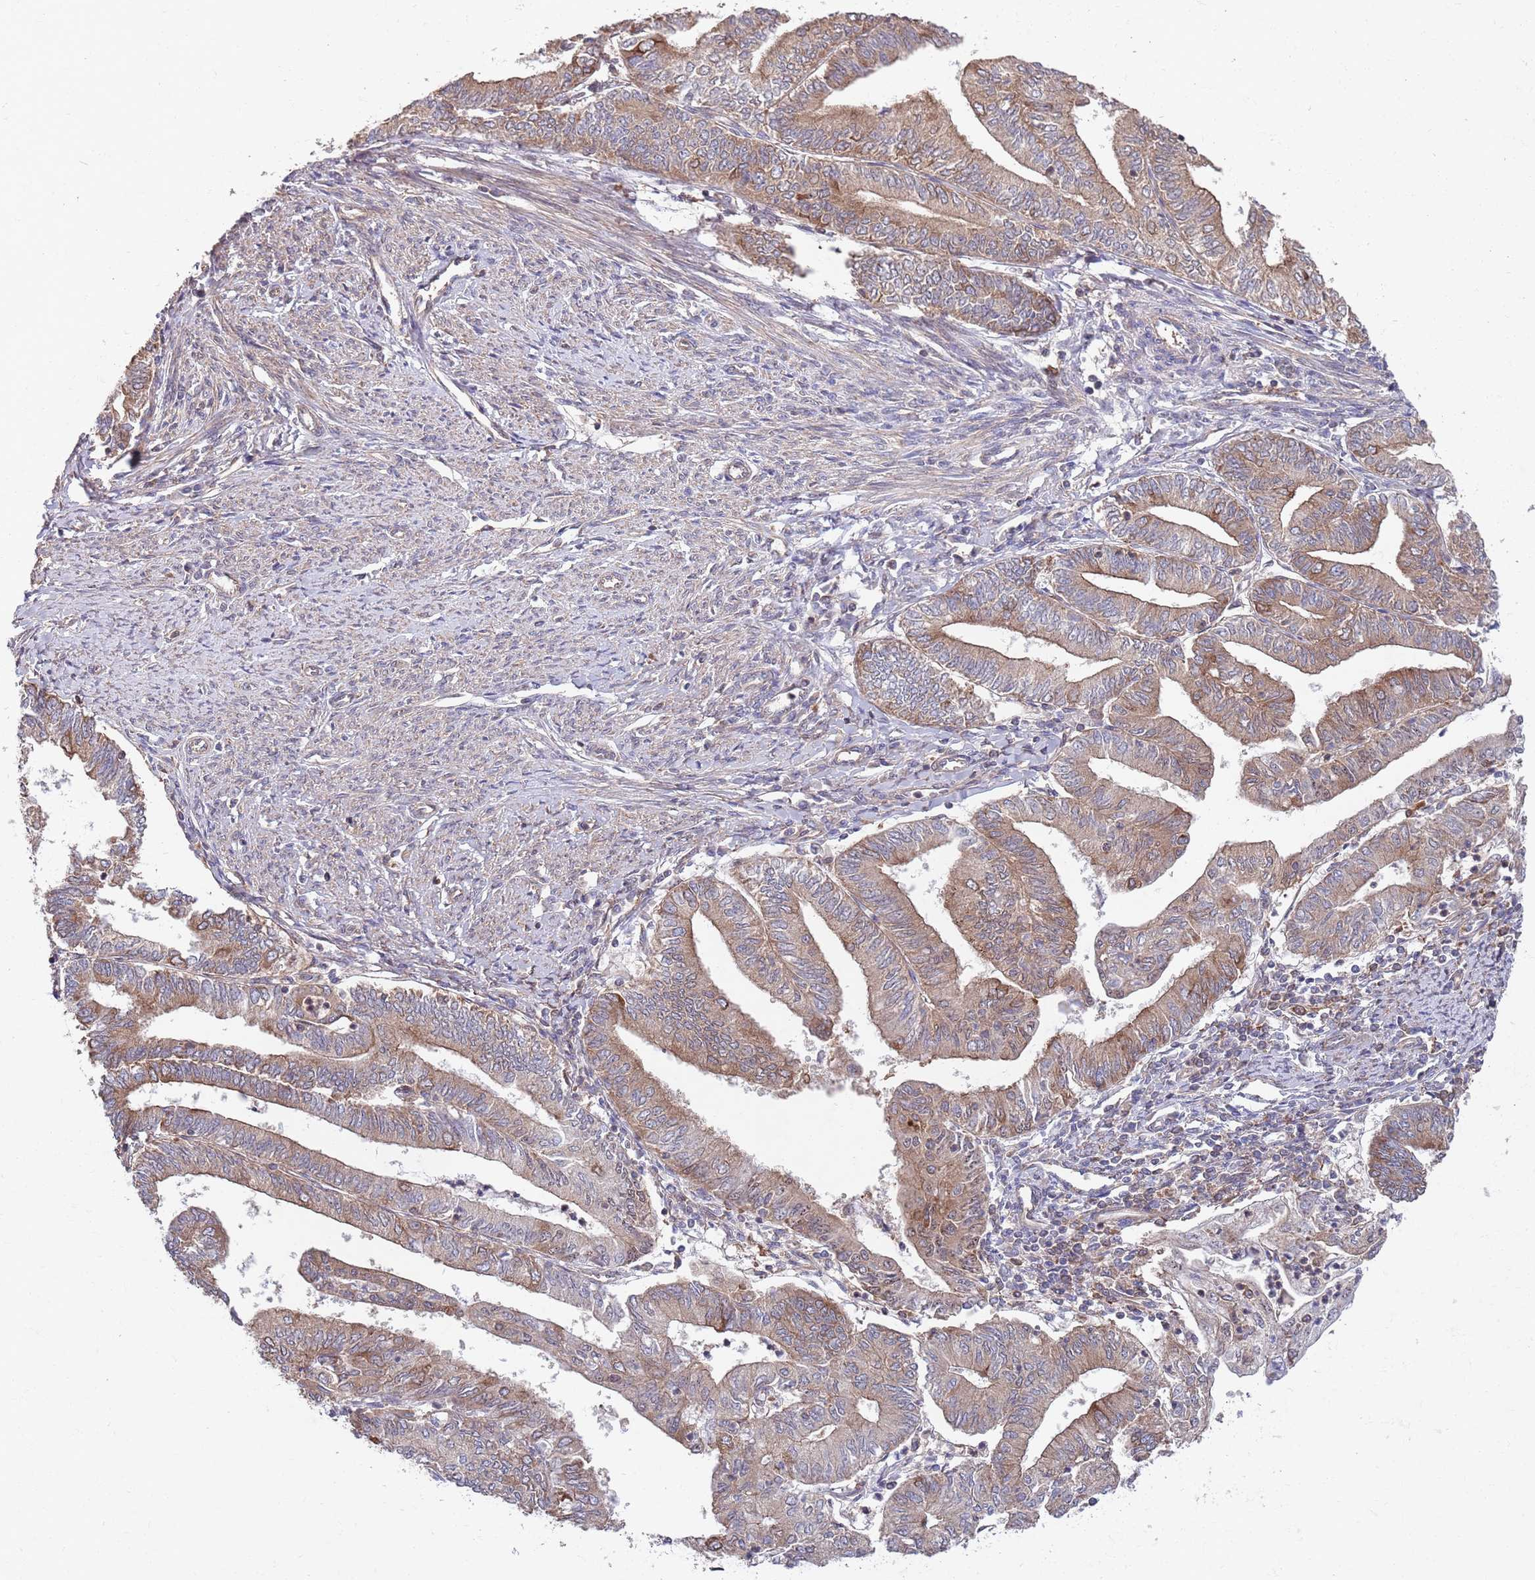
{"staining": {"intensity": "moderate", "quantity": ">75%", "location": "cytoplasmic/membranous"}, "tissue": "endometrial cancer", "cell_type": "Tumor cells", "image_type": "cancer", "snomed": [{"axis": "morphology", "description": "Adenocarcinoma, NOS"}, {"axis": "topography", "description": "Endometrium"}], "caption": "Protein staining shows moderate cytoplasmic/membranous positivity in about >75% of tumor cells in endometrial cancer (adenocarcinoma). The staining was performed using DAB, with brown indicating positive protein expression. Nuclei are stained blue with hematoxylin.", "gene": "RNF19B", "patient": {"sex": "female", "age": 66}}